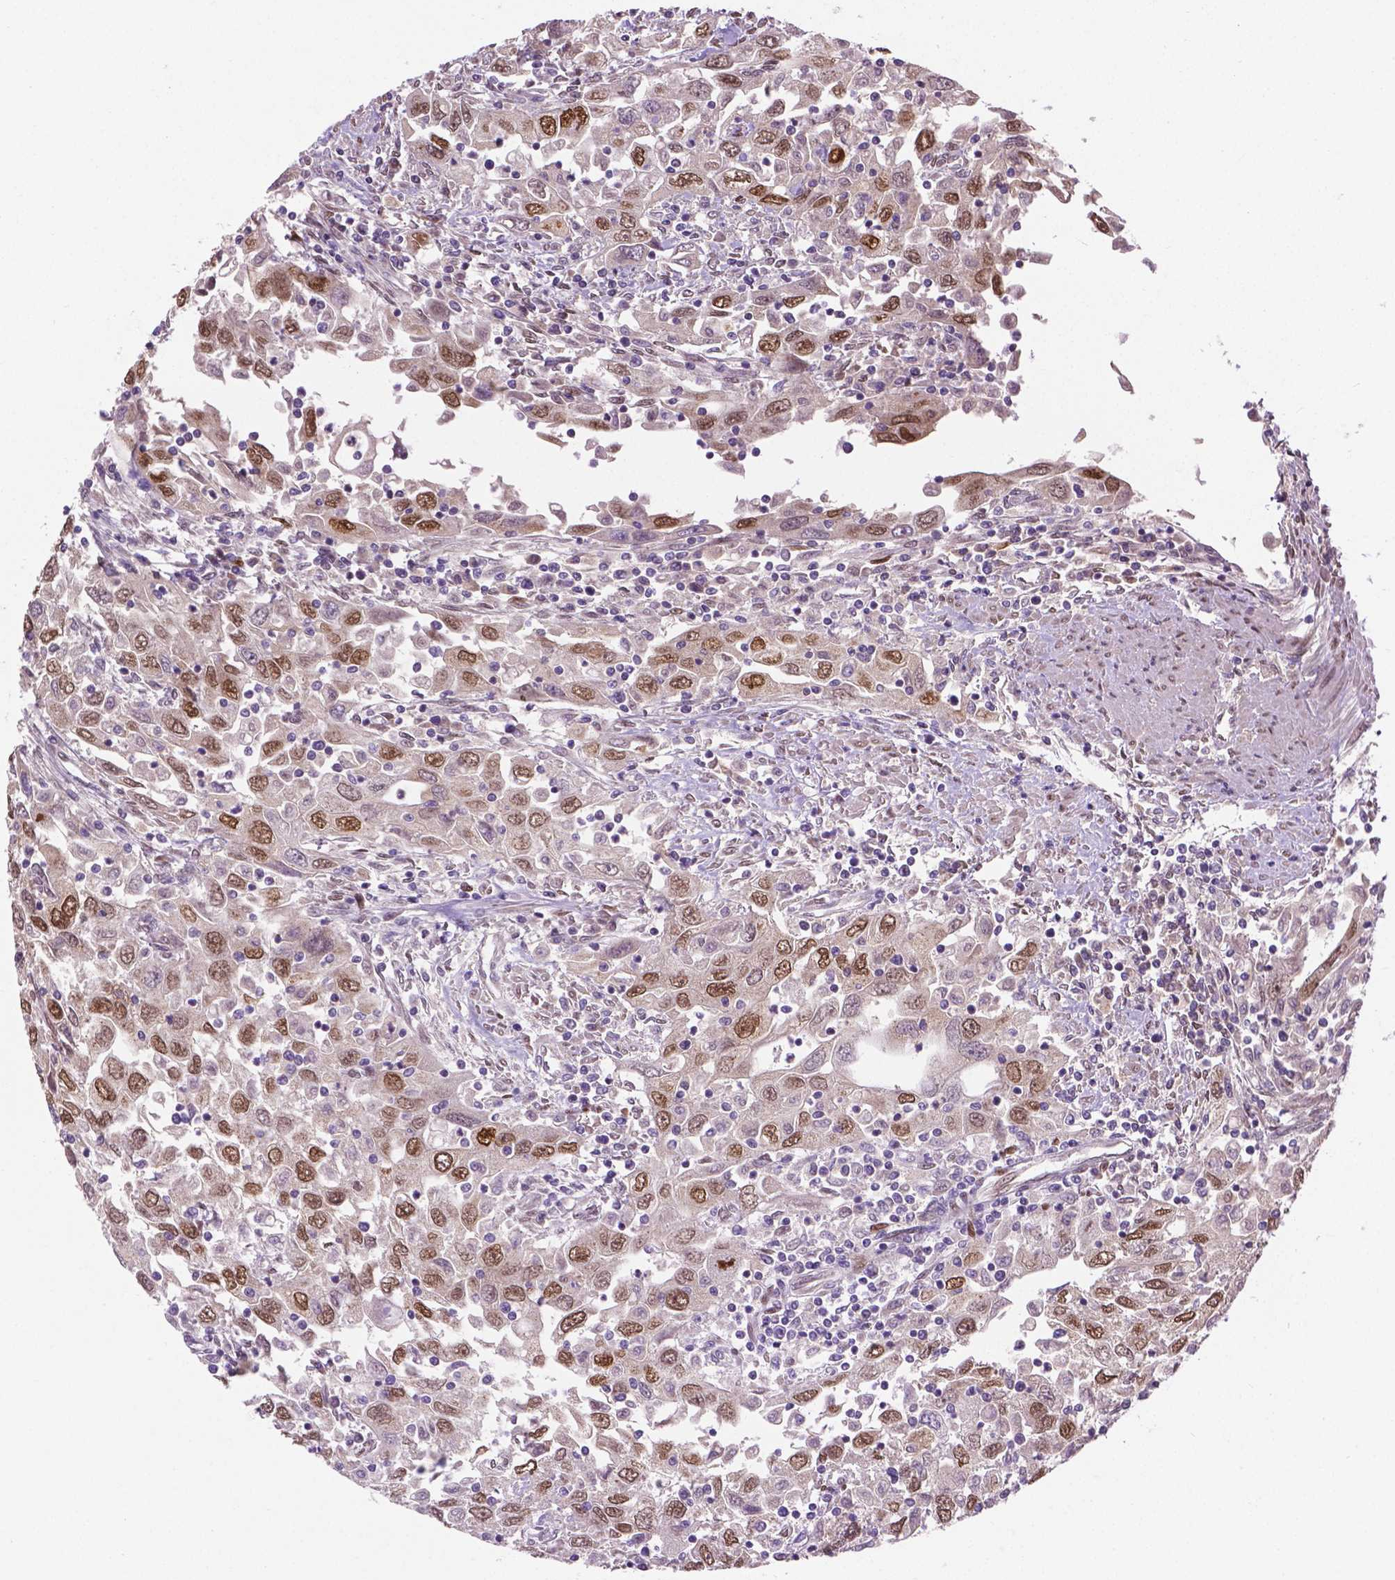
{"staining": {"intensity": "moderate", "quantity": ">75%", "location": "nuclear"}, "tissue": "urothelial cancer", "cell_type": "Tumor cells", "image_type": "cancer", "snomed": [{"axis": "morphology", "description": "Urothelial carcinoma, High grade"}, {"axis": "topography", "description": "Urinary bladder"}], "caption": "This is a histology image of immunohistochemistry staining of urothelial cancer, which shows moderate expression in the nuclear of tumor cells.", "gene": "IRF6", "patient": {"sex": "male", "age": 76}}